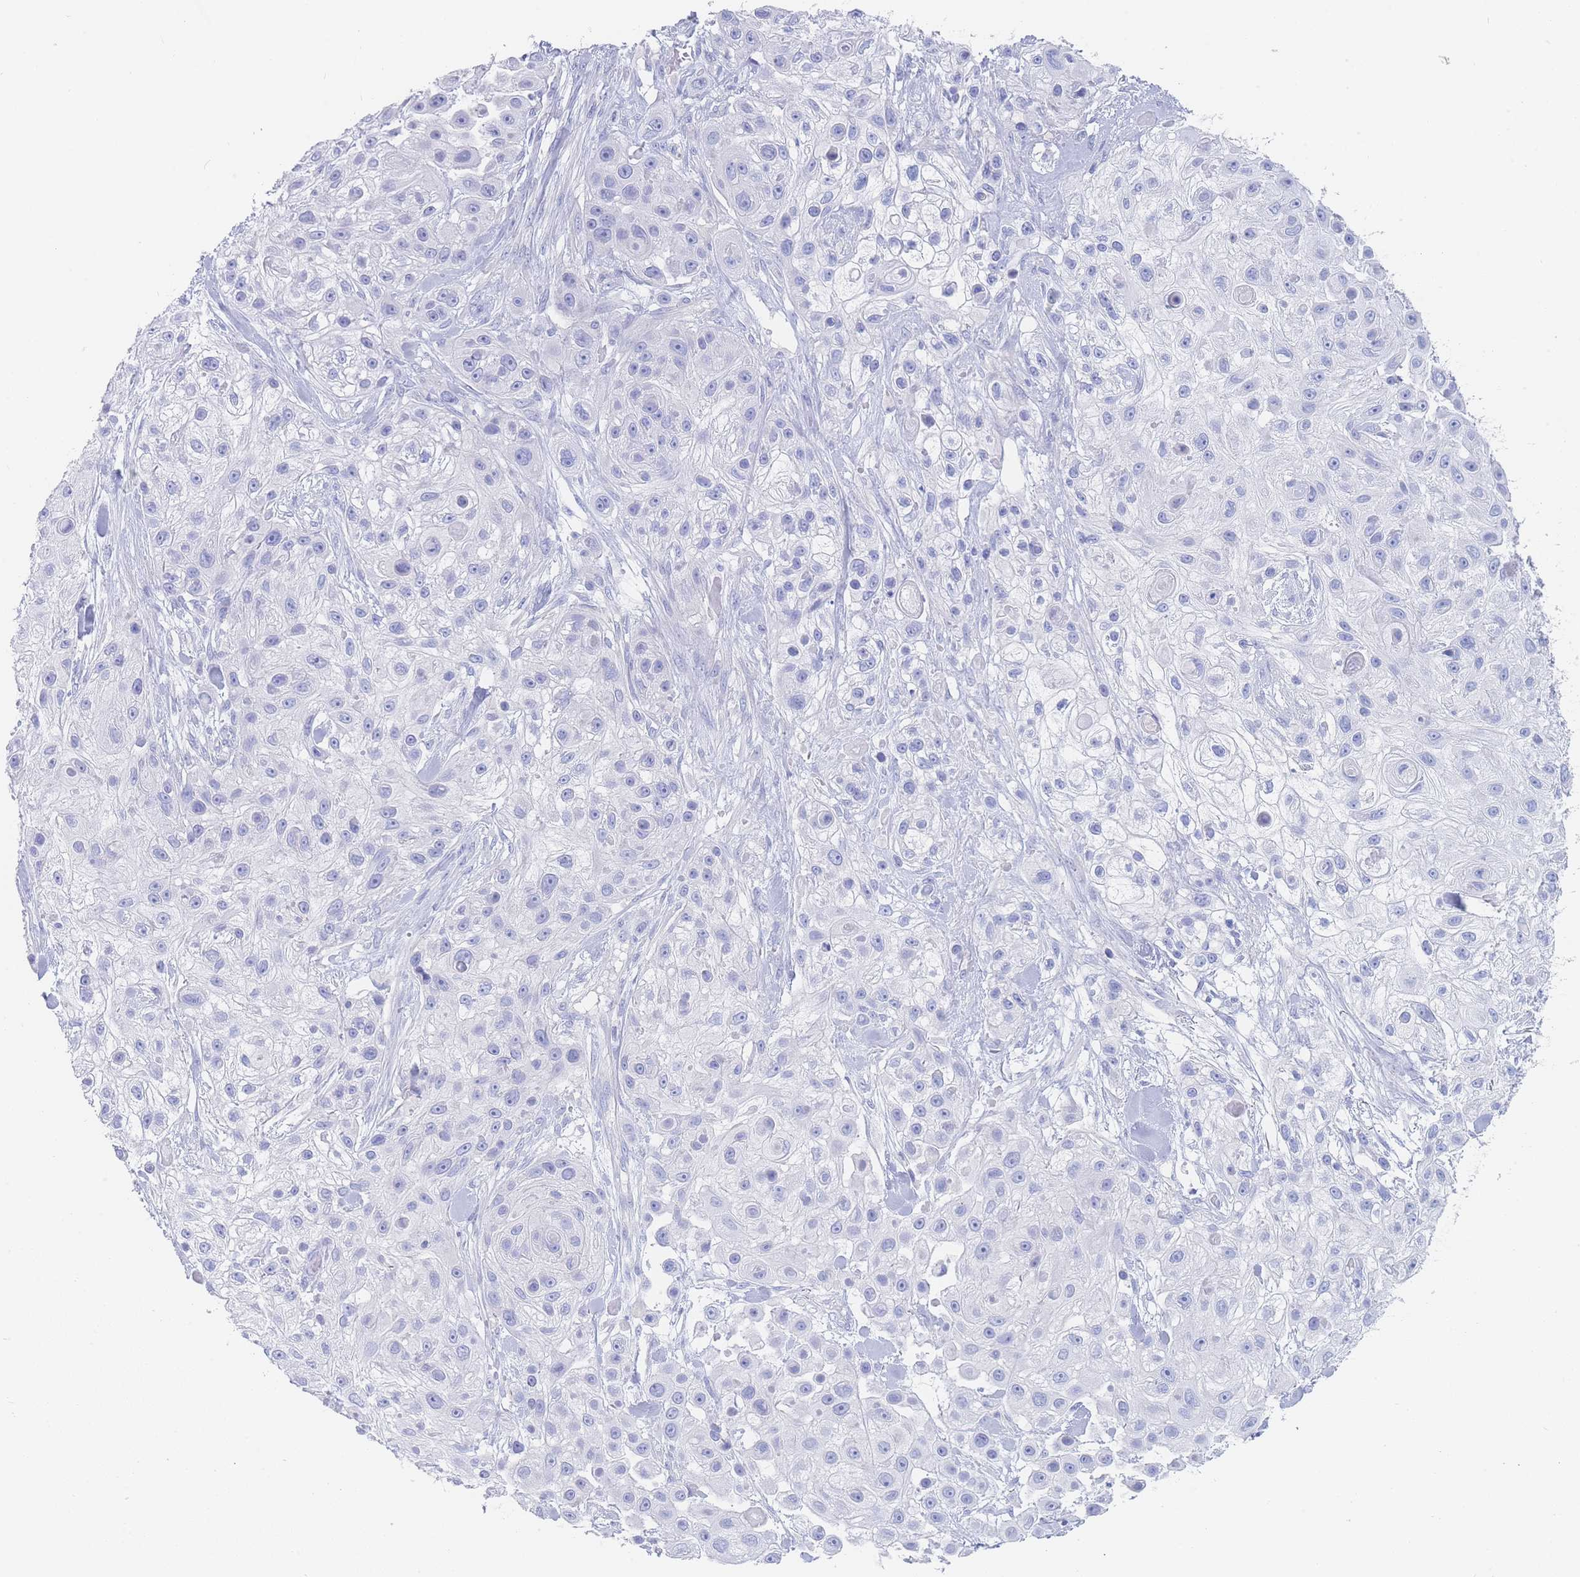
{"staining": {"intensity": "negative", "quantity": "none", "location": "none"}, "tissue": "skin cancer", "cell_type": "Tumor cells", "image_type": "cancer", "snomed": [{"axis": "morphology", "description": "Squamous cell carcinoma, NOS"}, {"axis": "topography", "description": "Skin"}], "caption": "There is no significant expression in tumor cells of skin cancer (squamous cell carcinoma). (DAB immunohistochemistry visualized using brightfield microscopy, high magnification).", "gene": "LZTFL1", "patient": {"sex": "male", "age": 67}}